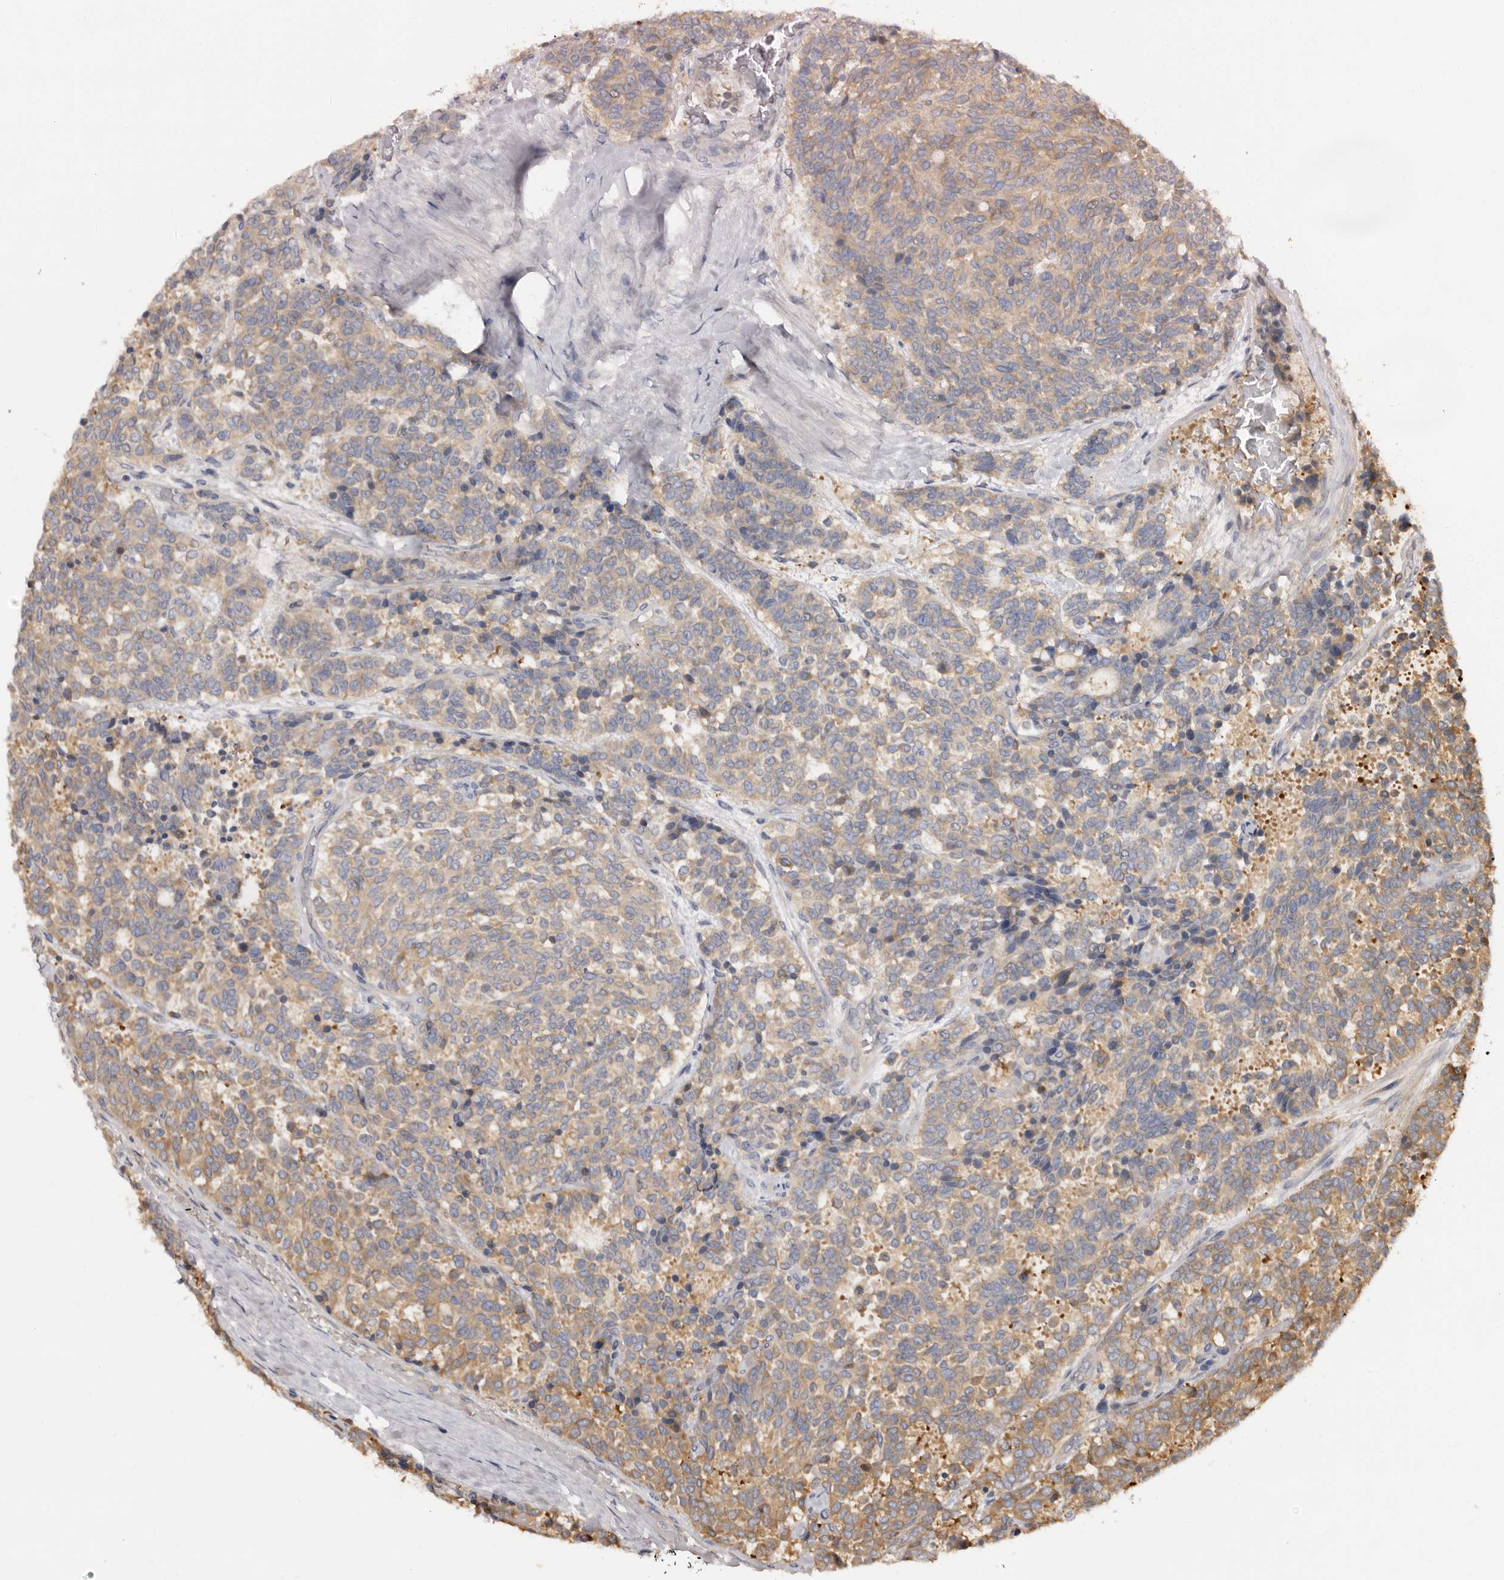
{"staining": {"intensity": "weak", "quantity": ">75%", "location": "cytoplasmic/membranous"}, "tissue": "carcinoid", "cell_type": "Tumor cells", "image_type": "cancer", "snomed": [{"axis": "morphology", "description": "Carcinoid, malignant, NOS"}, {"axis": "topography", "description": "Pancreas"}], "caption": "Immunohistochemical staining of carcinoid demonstrates weak cytoplasmic/membranous protein expression in approximately >75% of tumor cells. (DAB = brown stain, brightfield microscopy at high magnification).", "gene": "ADAMTS20", "patient": {"sex": "female", "age": 54}}